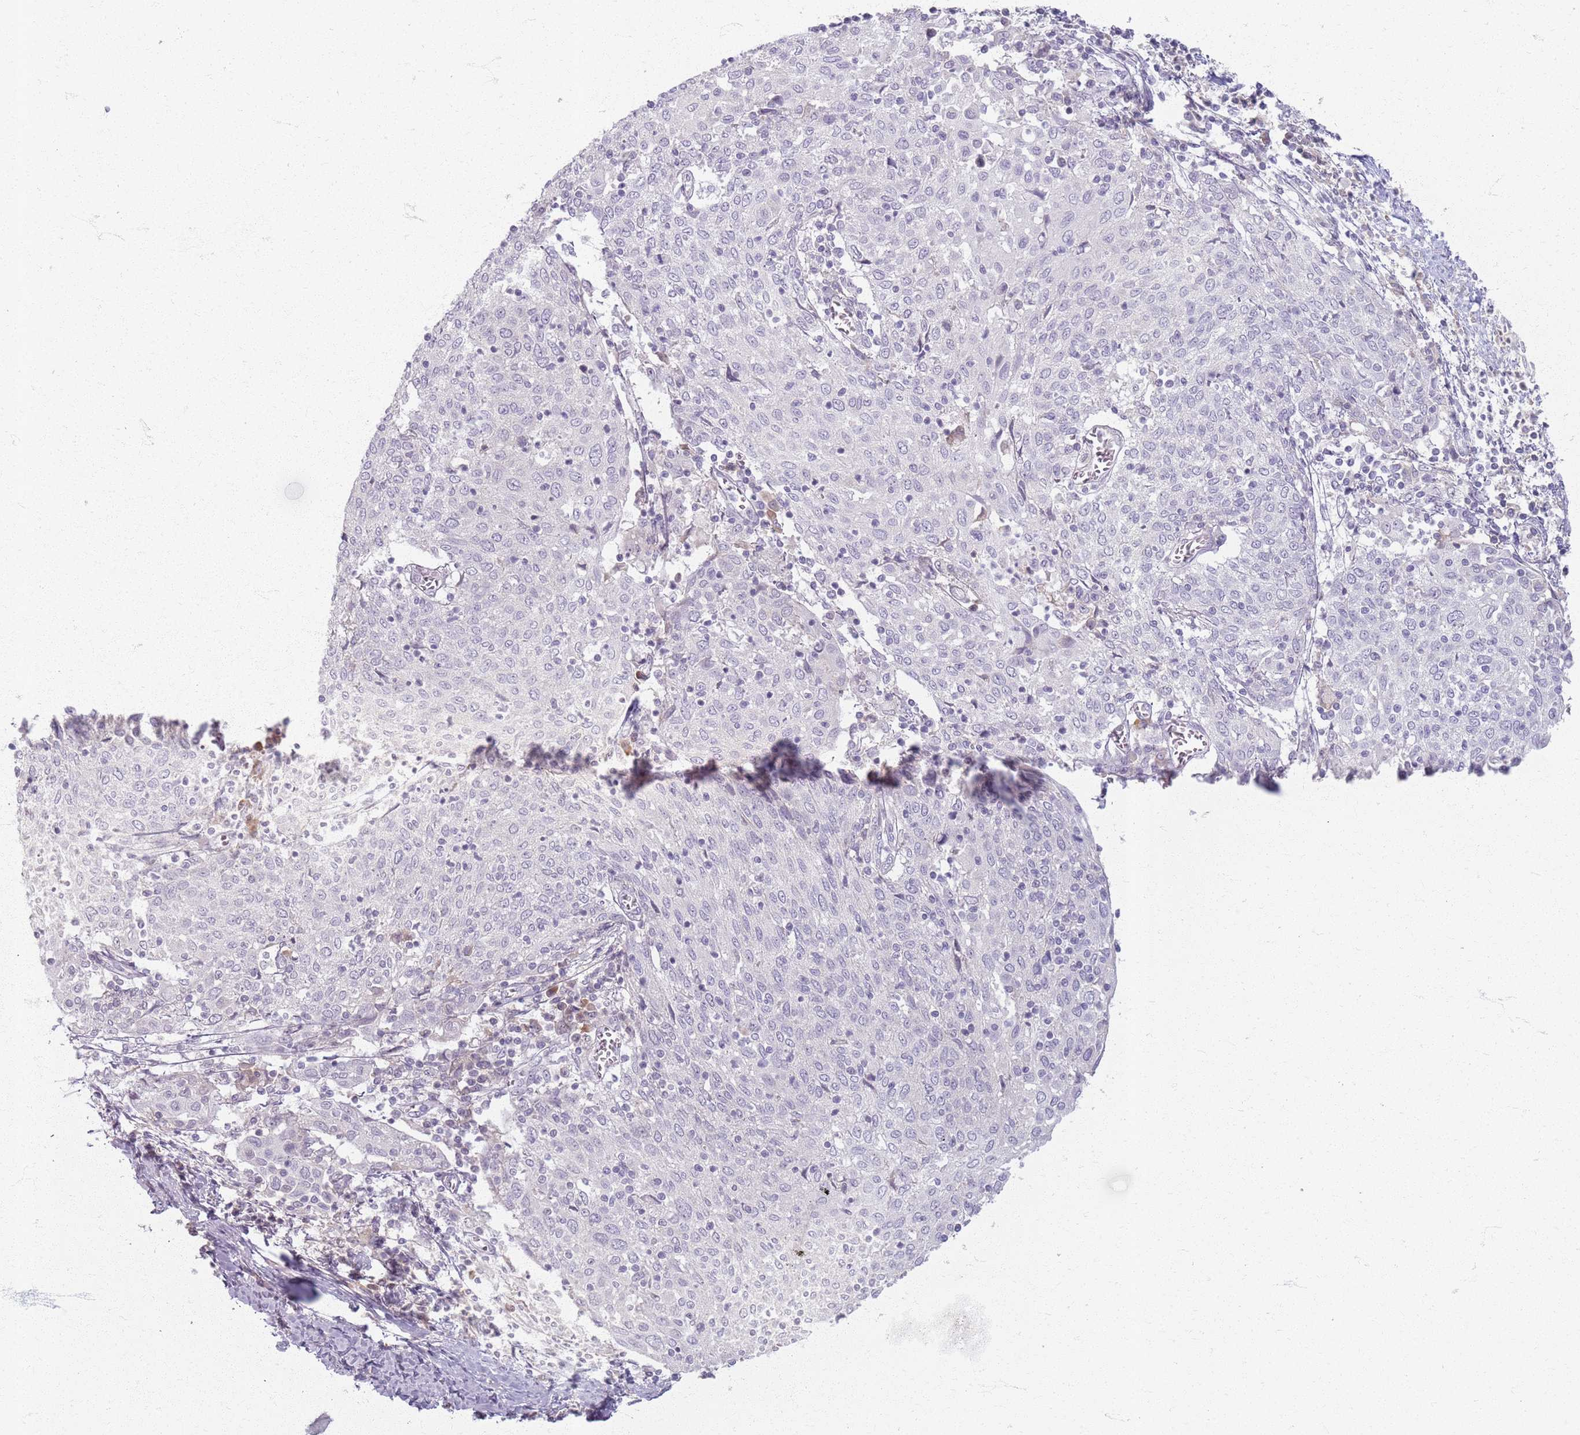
{"staining": {"intensity": "negative", "quantity": "none", "location": "none"}, "tissue": "cervical cancer", "cell_type": "Tumor cells", "image_type": "cancer", "snomed": [{"axis": "morphology", "description": "Squamous cell carcinoma, NOS"}, {"axis": "topography", "description": "Cervix"}], "caption": "IHC of human cervical cancer (squamous cell carcinoma) reveals no positivity in tumor cells.", "gene": "CRIPT", "patient": {"sex": "female", "age": 52}}